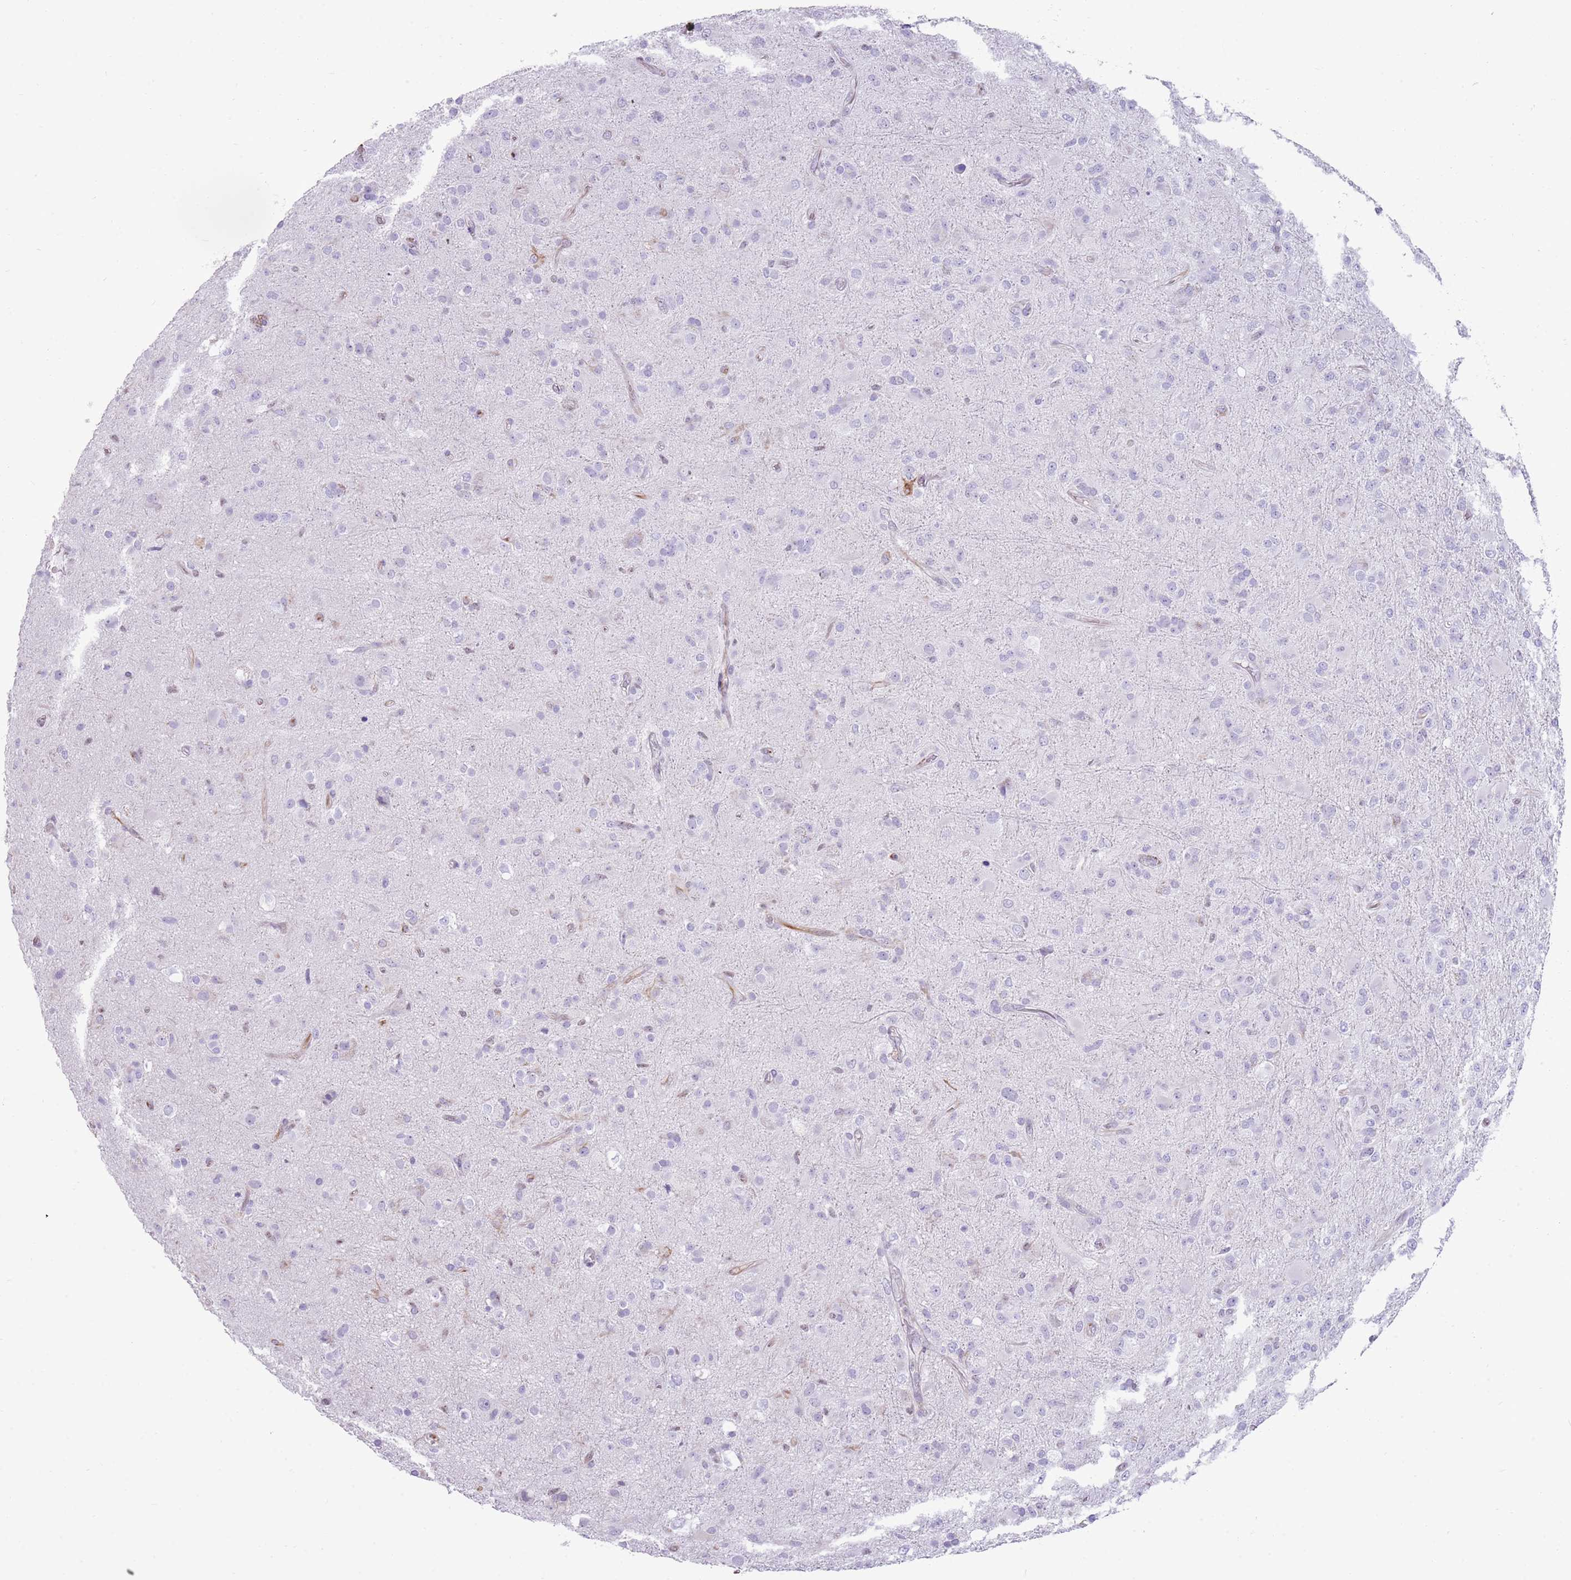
{"staining": {"intensity": "negative", "quantity": "none", "location": "none"}, "tissue": "glioma", "cell_type": "Tumor cells", "image_type": "cancer", "snomed": [{"axis": "morphology", "description": "Glioma, malignant, Low grade"}, {"axis": "topography", "description": "Brain"}], "caption": "Immunohistochemistry image of human glioma stained for a protein (brown), which exhibits no staining in tumor cells.", "gene": "NBPF3", "patient": {"sex": "male", "age": 65}}